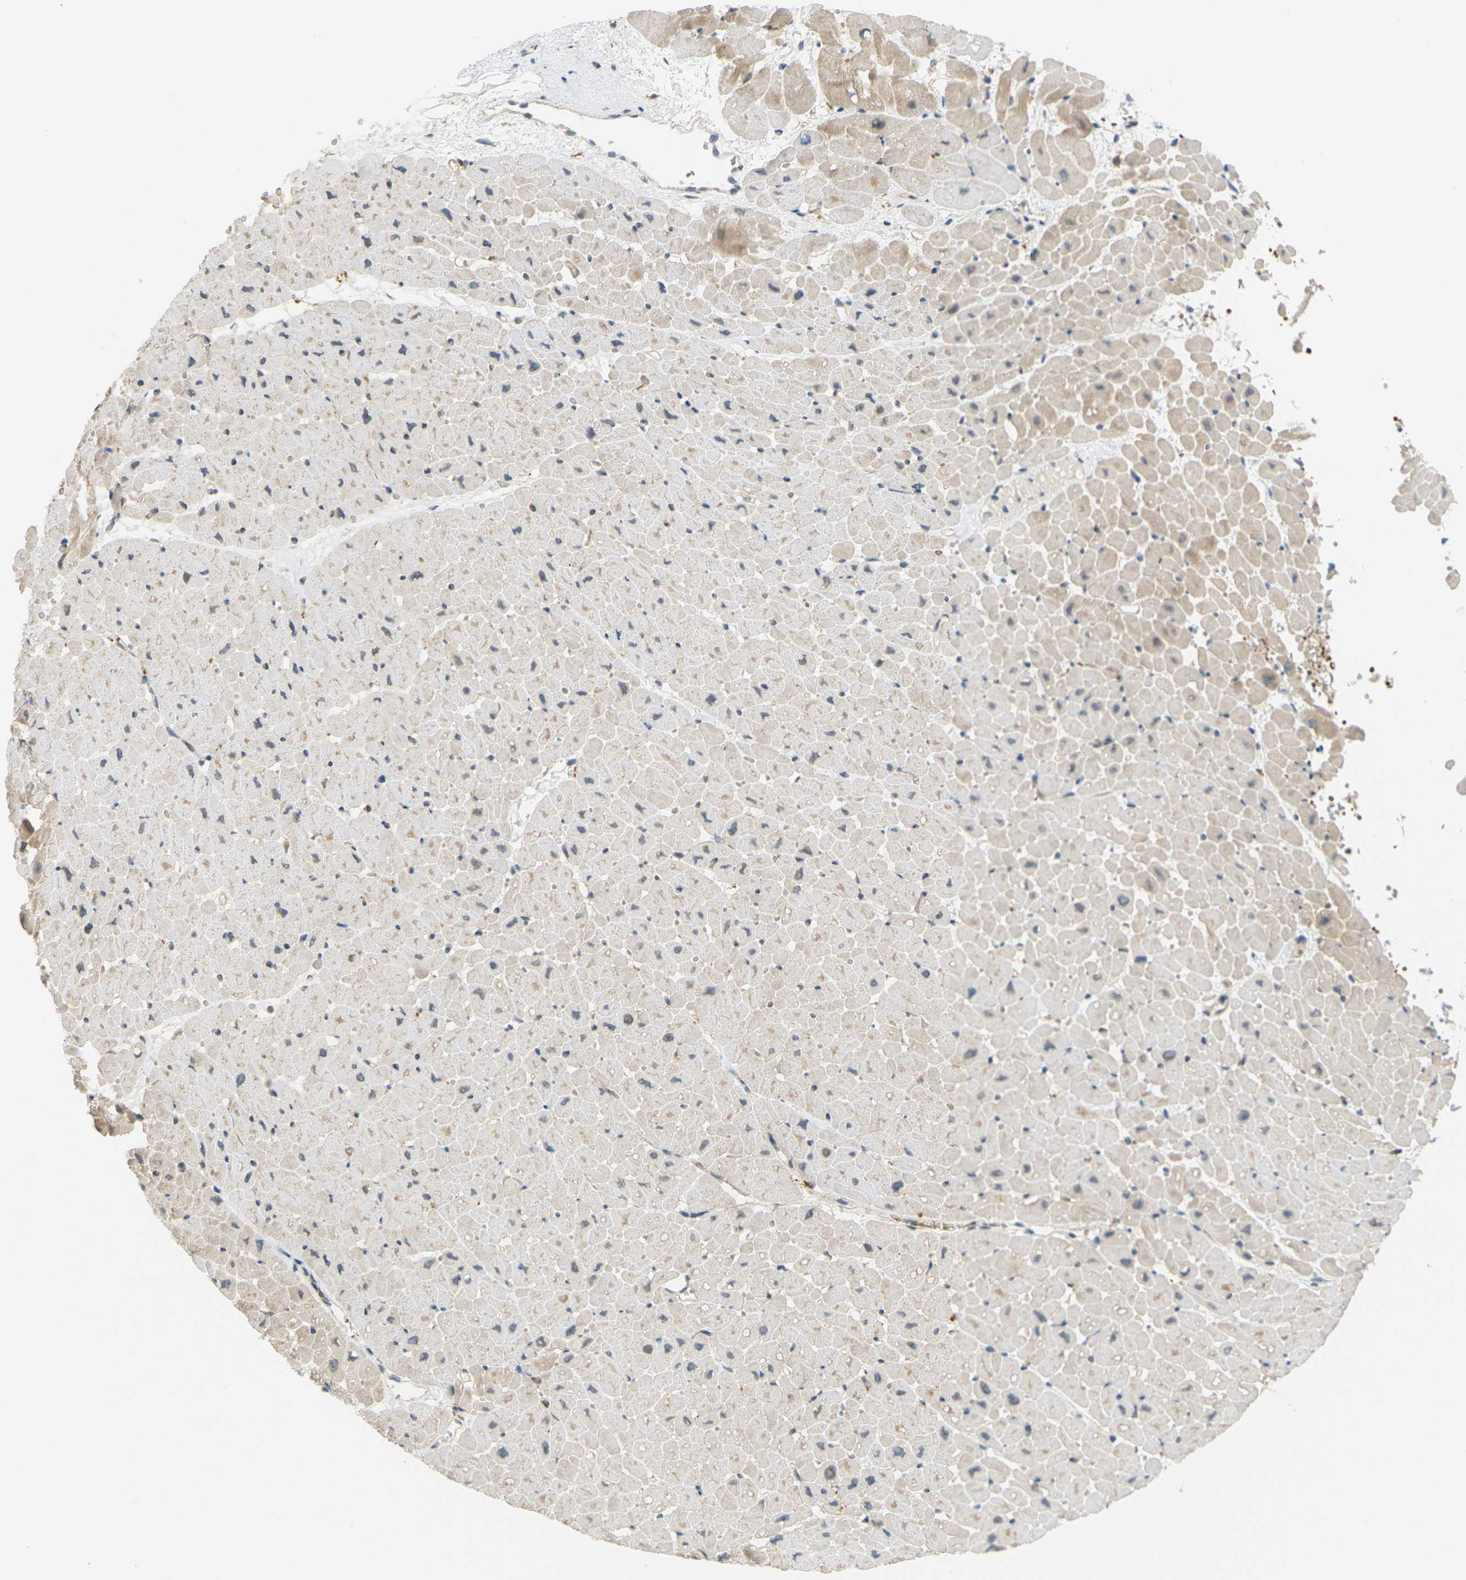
{"staining": {"intensity": "moderate", "quantity": "<25%", "location": "cytoplasmic/membranous"}, "tissue": "heart muscle", "cell_type": "Cardiomyocytes", "image_type": "normal", "snomed": [{"axis": "morphology", "description": "Normal tissue, NOS"}, {"axis": "topography", "description": "Heart"}], "caption": "Immunohistochemistry (IHC) micrograph of benign heart muscle stained for a protein (brown), which demonstrates low levels of moderate cytoplasmic/membranous expression in approximately <25% of cardiomyocytes.", "gene": "SOCS6", "patient": {"sex": "male", "age": 45}}